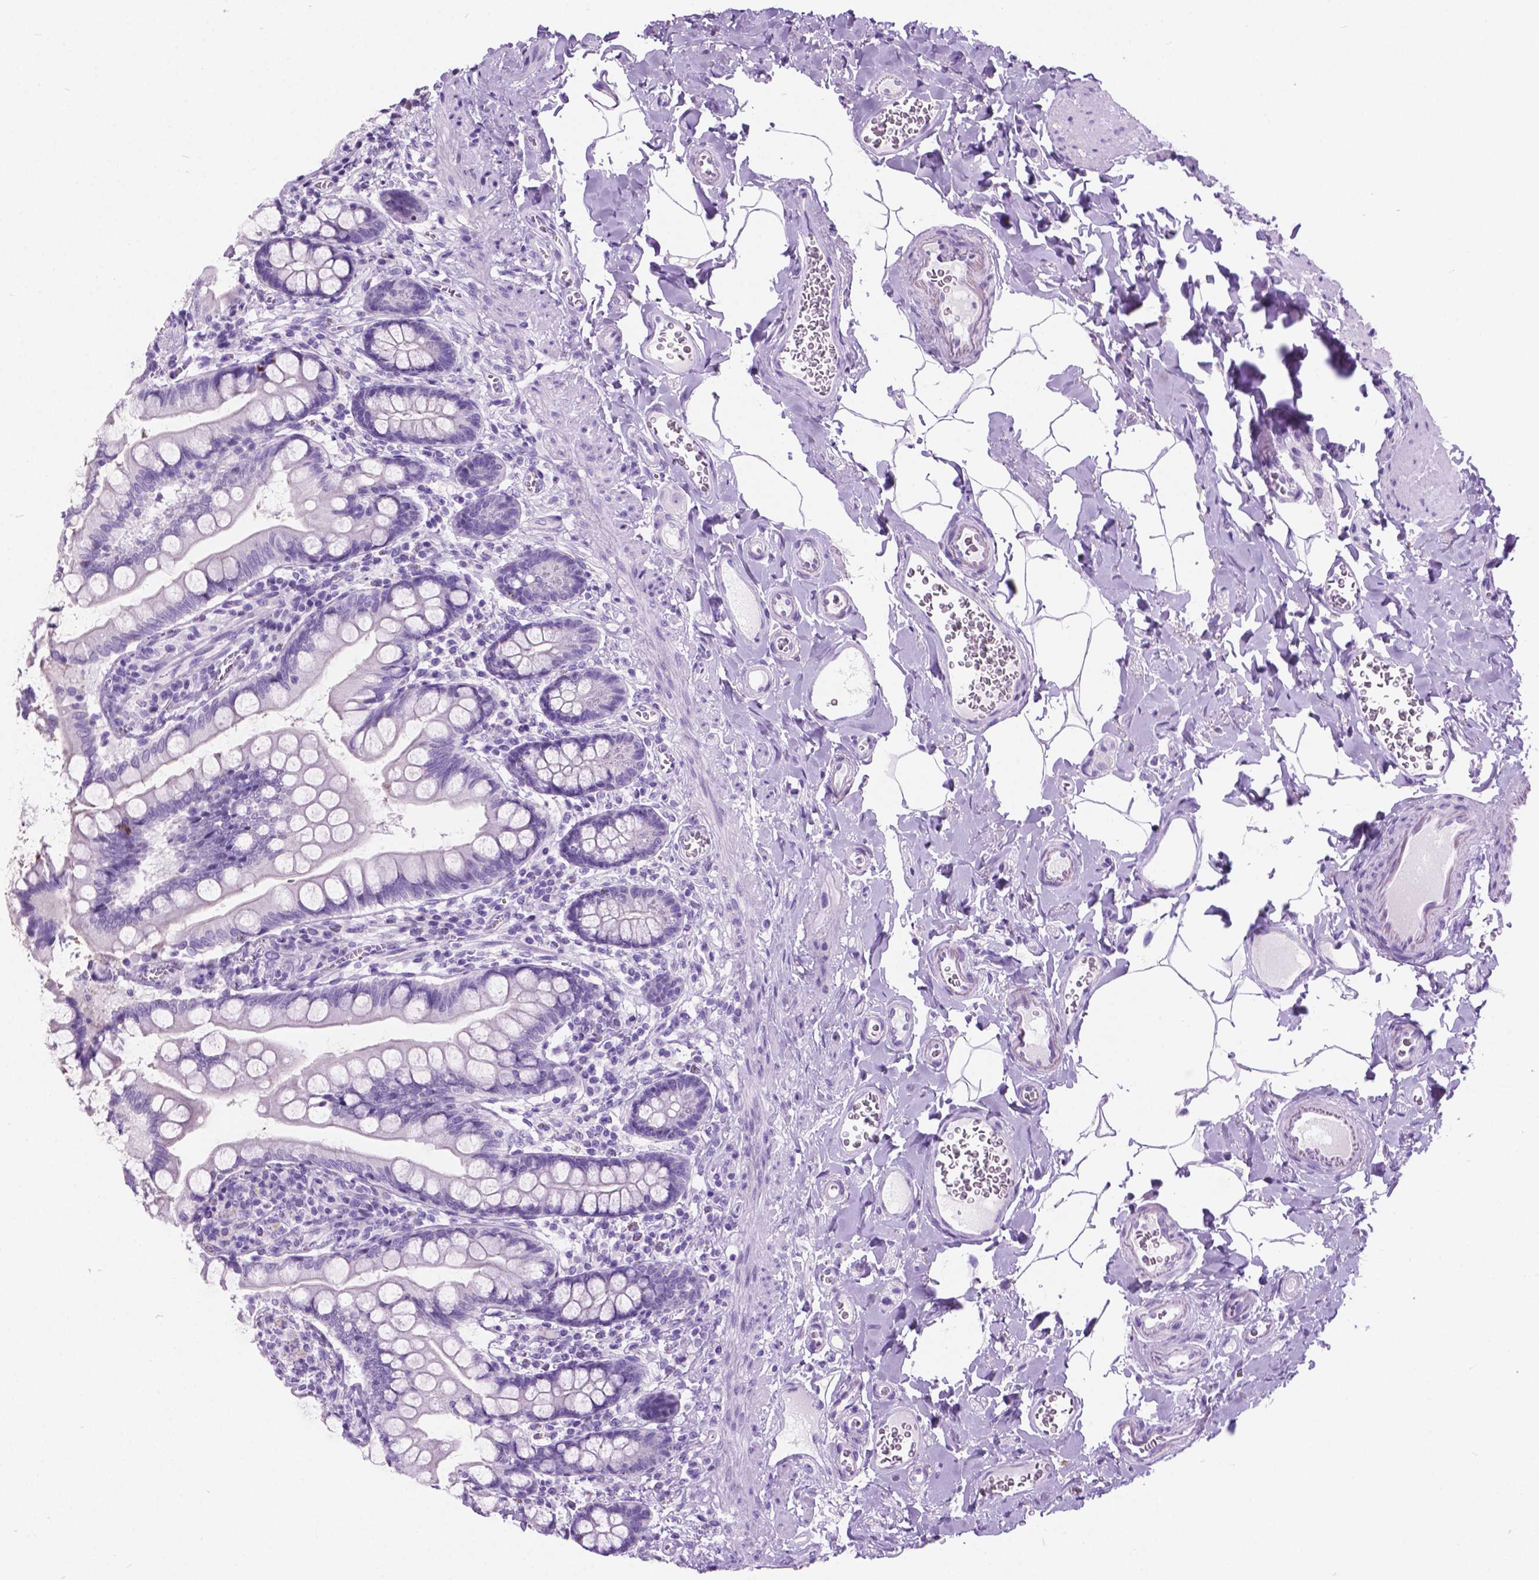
{"staining": {"intensity": "negative", "quantity": "none", "location": "none"}, "tissue": "small intestine", "cell_type": "Glandular cells", "image_type": "normal", "snomed": [{"axis": "morphology", "description": "Normal tissue, NOS"}, {"axis": "topography", "description": "Small intestine"}], "caption": "Immunohistochemistry photomicrograph of normal small intestine: human small intestine stained with DAB (3,3'-diaminobenzidine) demonstrates no significant protein expression in glandular cells. Brightfield microscopy of IHC stained with DAB (brown) and hematoxylin (blue), captured at high magnification.", "gene": "ARMS2", "patient": {"sex": "female", "age": 56}}